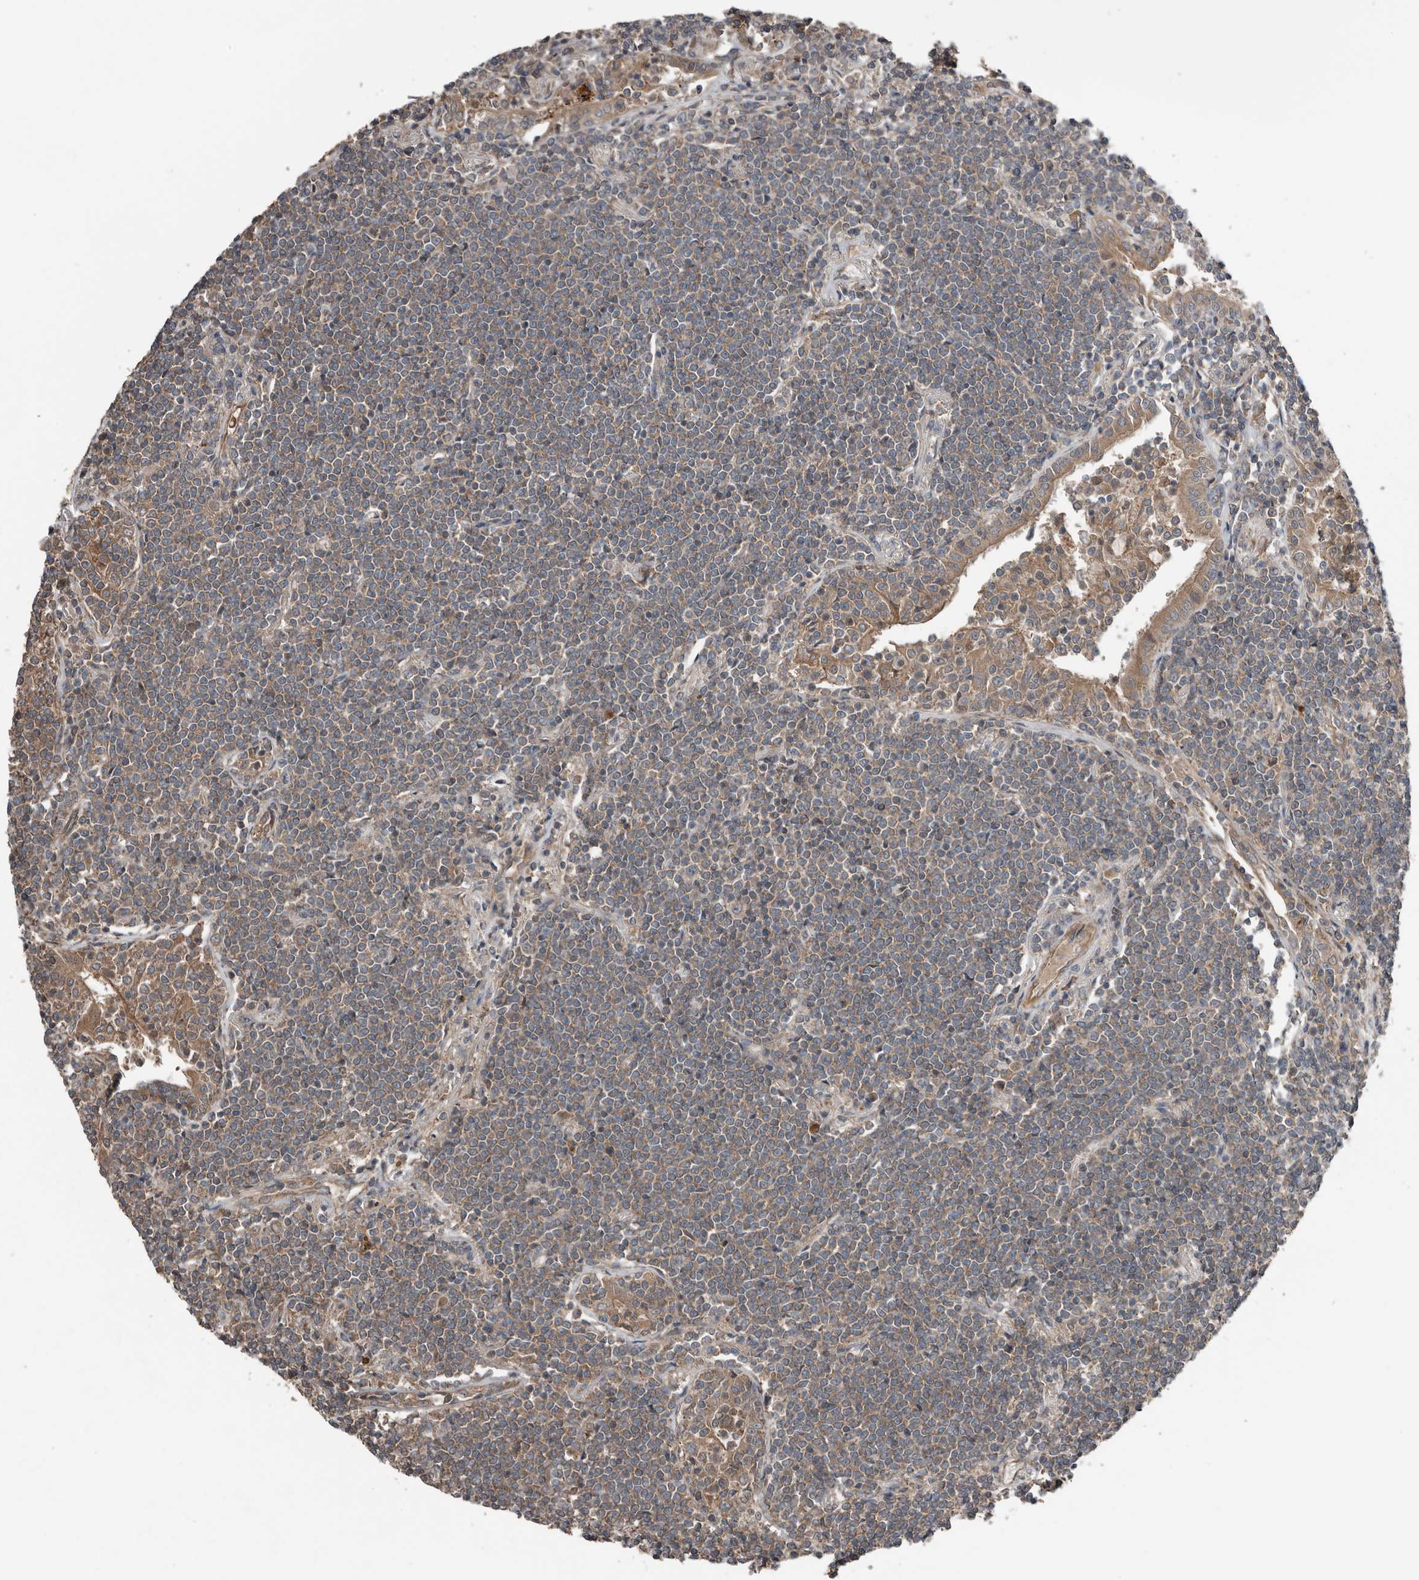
{"staining": {"intensity": "weak", "quantity": "25%-75%", "location": "cytoplasmic/membranous"}, "tissue": "lymphoma", "cell_type": "Tumor cells", "image_type": "cancer", "snomed": [{"axis": "morphology", "description": "Malignant lymphoma, non-Hodgkin's type, Low grade"}, {"axis": "topography", "description": "Lung"}], "caption": "A low amount of weak cytoplasmic/membranous staining is identified in approximately 25%-75% of tumor cells in lymphoma tissue.", "gene": "DNAJB4", "patient": {"sex": "female", "age": 71}}